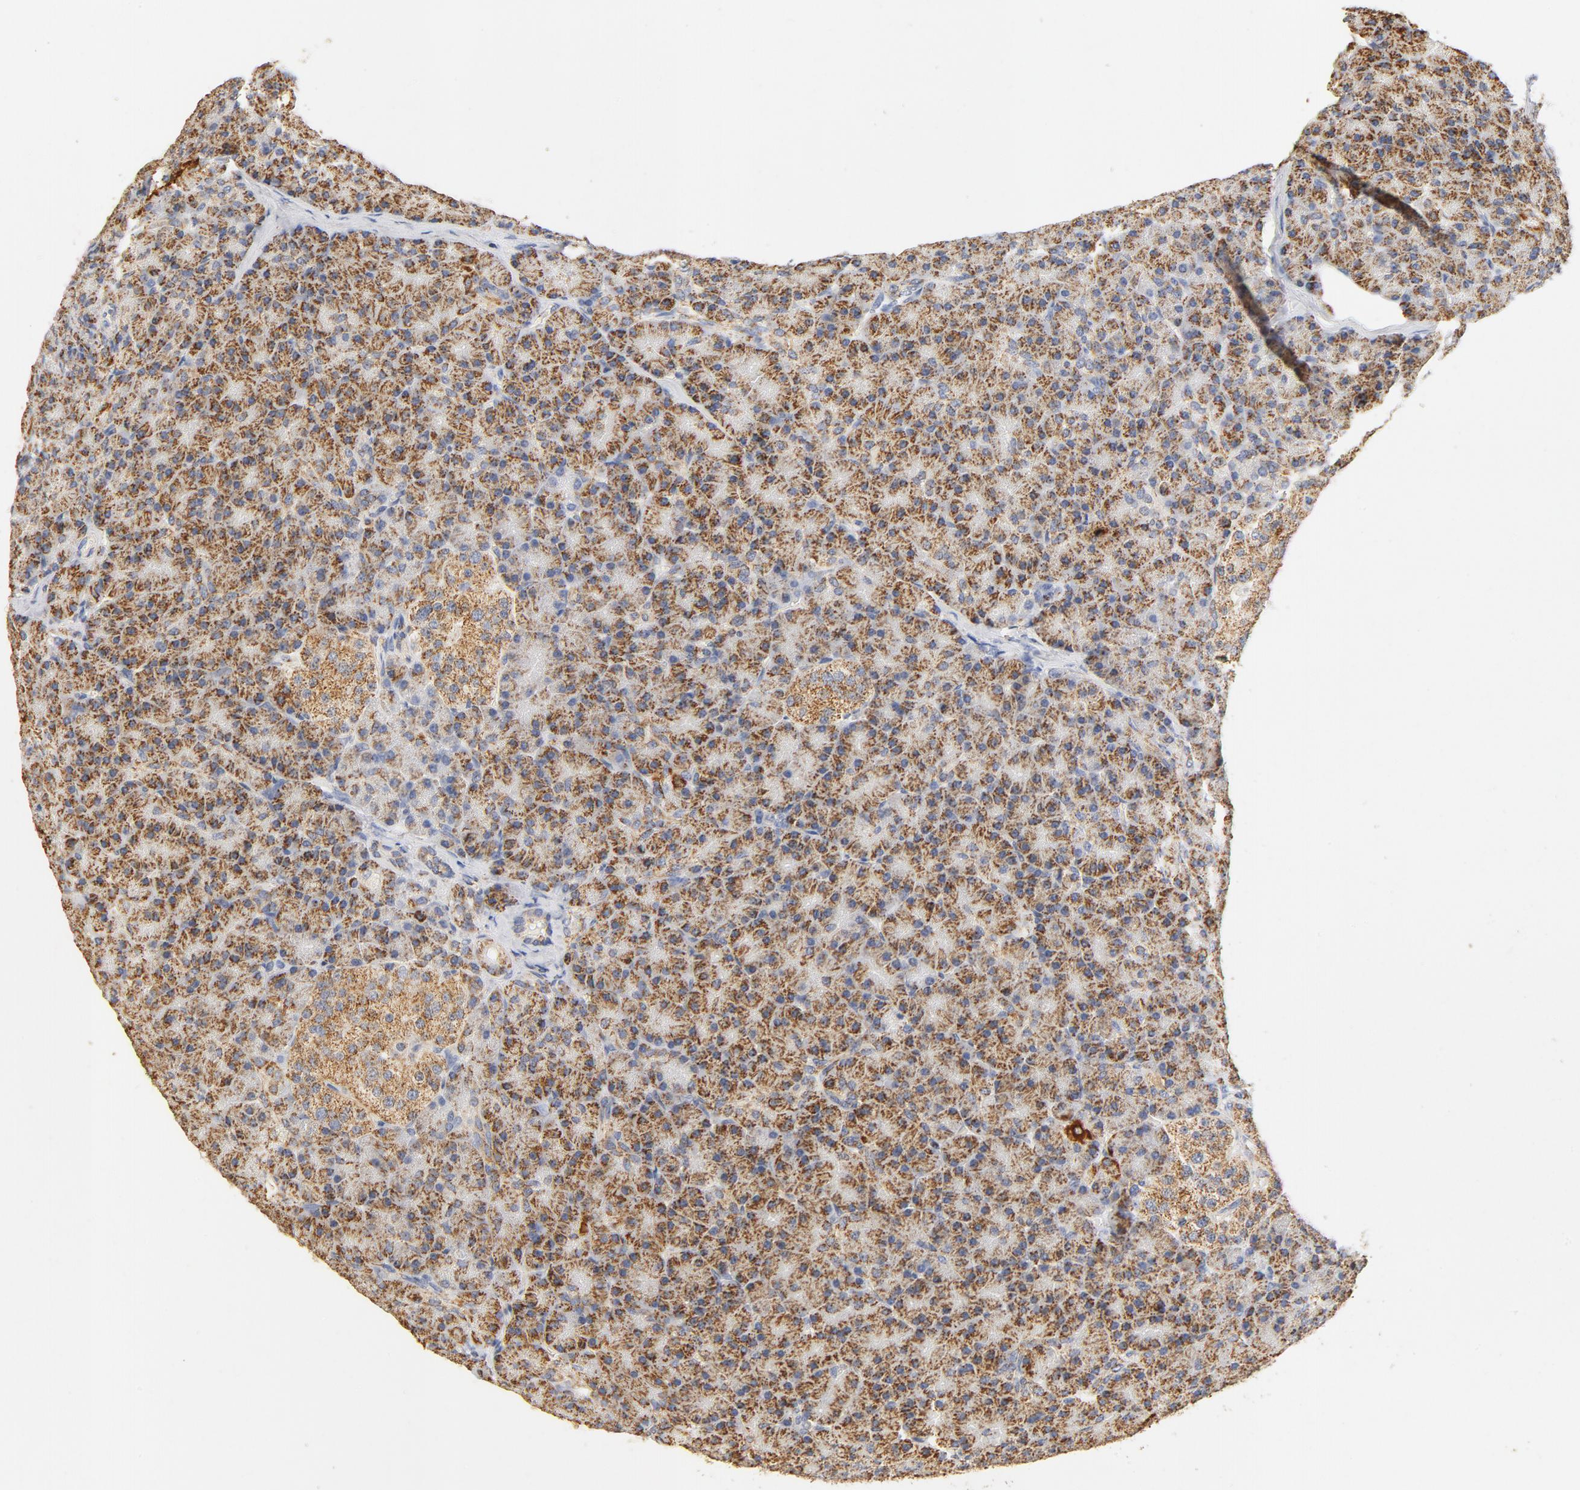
{"staining": {"intensity": "moderate", "quantity": ">75%", "location": "cytoplasmic/membranous"}, "tissue": "pancreas", "cell_type": "Exocrine glandular cells", "image_type": "normal", "snomed": [{"axis": "morphology", "description": "Normal tissue, NOS"}, {"axis": "topography", "description": "Pancreas"}], "caption": "About >75% of exocrine glandular cells in unremarkable human pancreas display moderate cytoplasmic/membranous protein staining as visualized by brown immunohistochemical staining.", "gene": "COX4I1", "patient": {"sex": "female", "age": 43}}